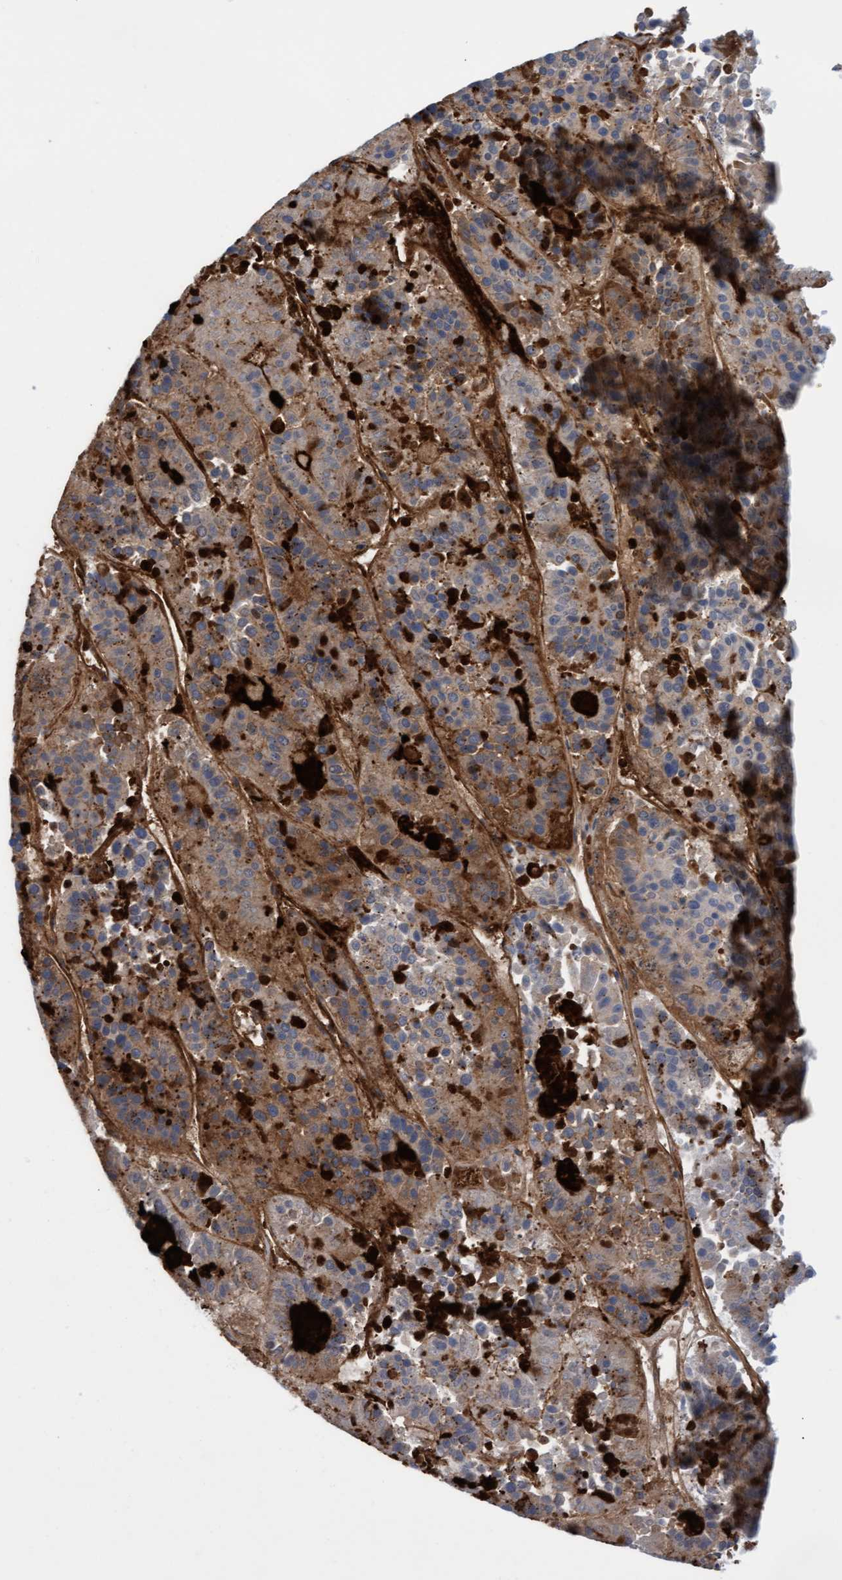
{"staining": {"intensity": "moderate", "quantity": "25%-75%", "location": "cytoplasmic/membranous"}, "tissue": "pancreatic cancer", "cell_type": "Tumor cells", "image_type": "cancer", "snomed": [{"axis": "morphology", "description": "Adenocarcinoma, NOS"}, {"axis": "topography", "description": "Pancreas"}], "caption": "Protein expression analysis of human adenocarcinoma (pancreatic) reveals moderate cytoplasmic/membranous positivity in approximately 25%-75% of tumor cells.", "gene": "PINX1", "patient": {"sex": "male", "age": 50}}